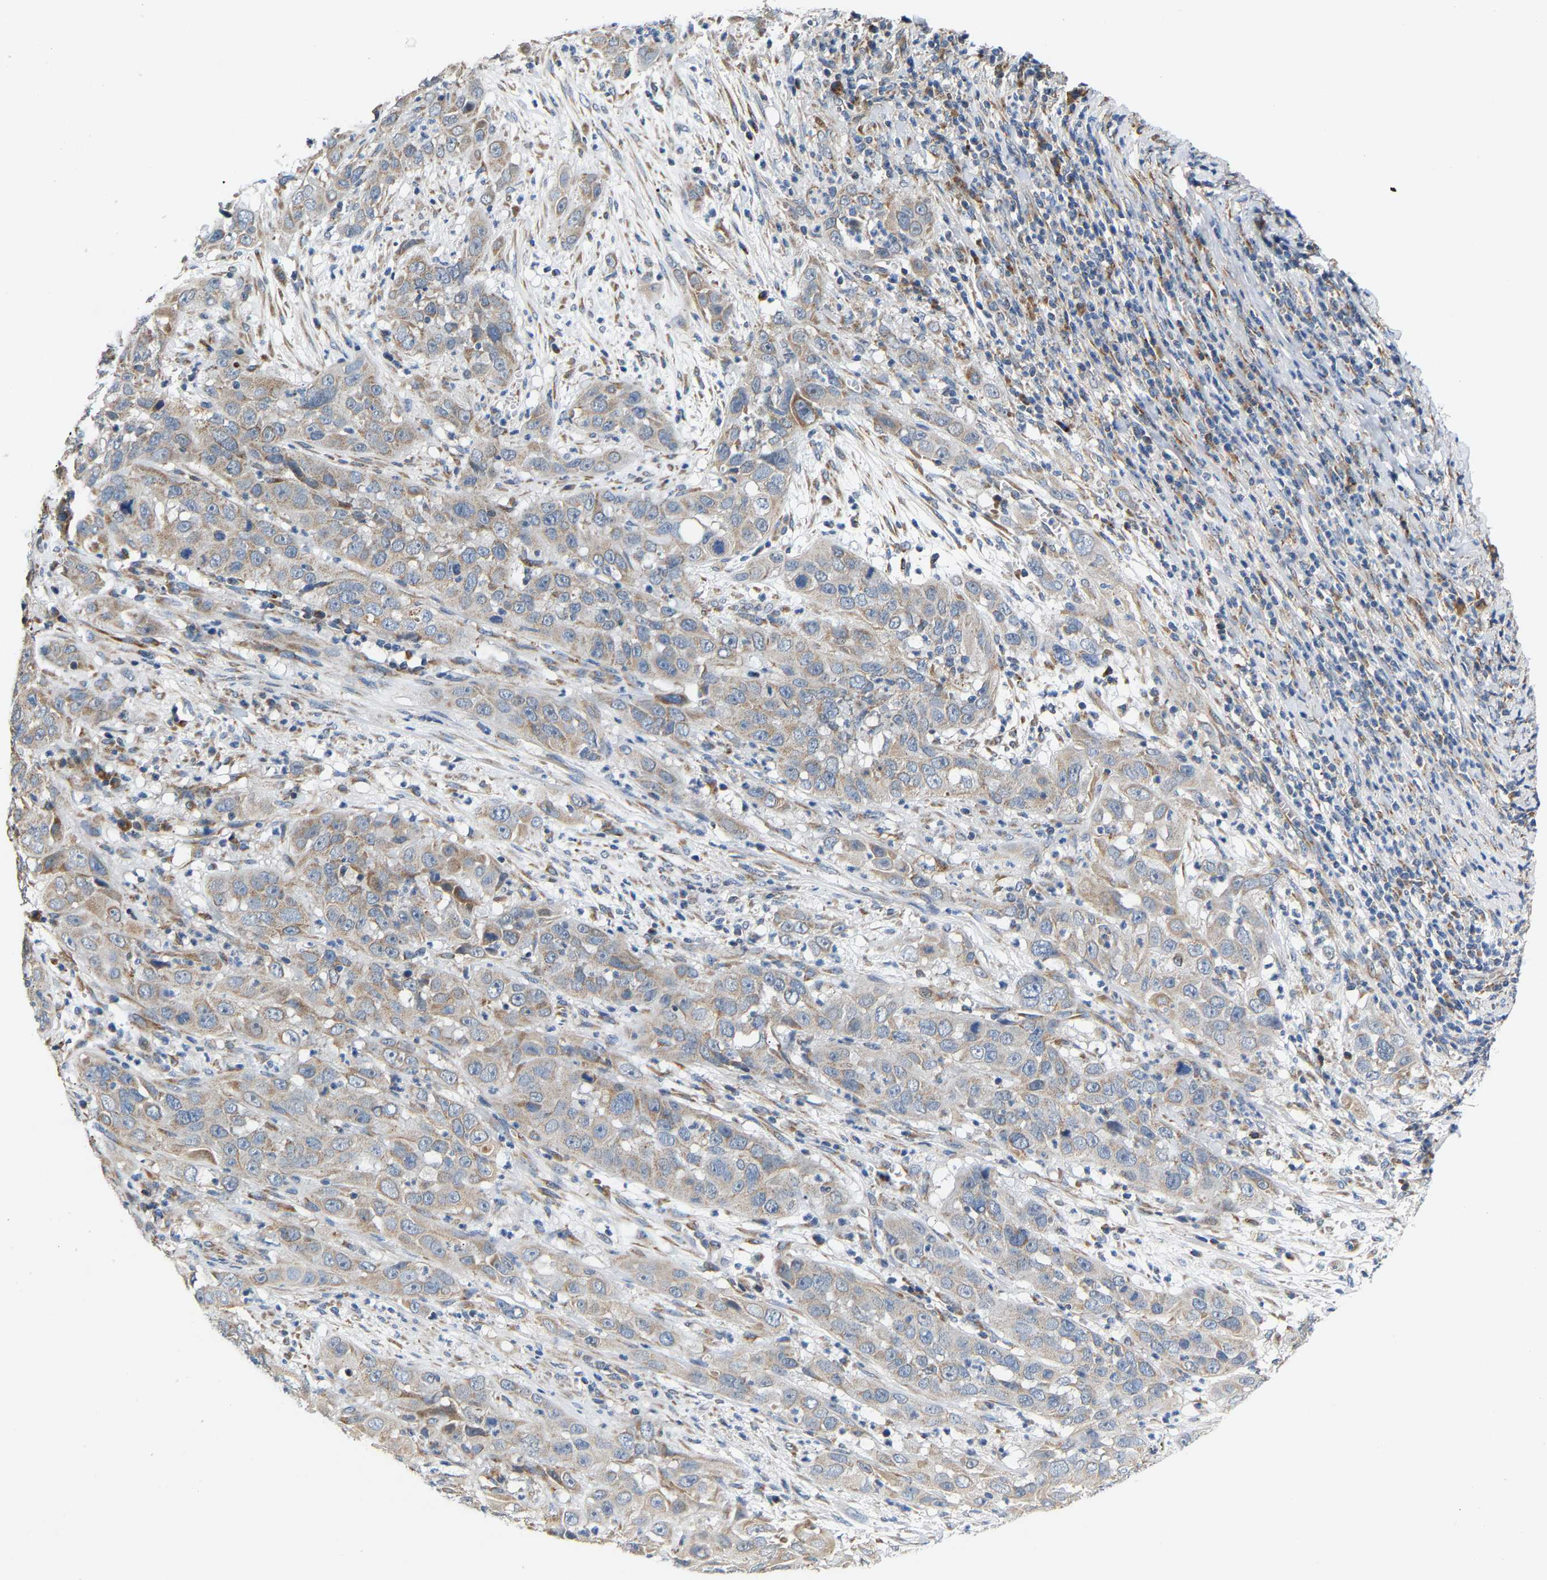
{"staining": {"intensity": "weak", "quantity": "25%-75%", "location": "cytoplasmic/membranous"}, "tissue": "cervical cancer", "cell_type": "Tumor cells", "image_type": "cancer", "snomed": [{"axis": "morphology", "description": "Squamous cell carcinoma, NOS"}, {"axis": "topography", "description": "Cervix"}], "caption": "Immunohistochemistry (IHC) of cervical cancer (squamous cell carcinoma) reveals low levels of weak cytoplasmic/membranous positivity in about 25%-75% of tumor cells.", "gene": "TMEM168", "patient": {"sex": "female", "age": 32}}